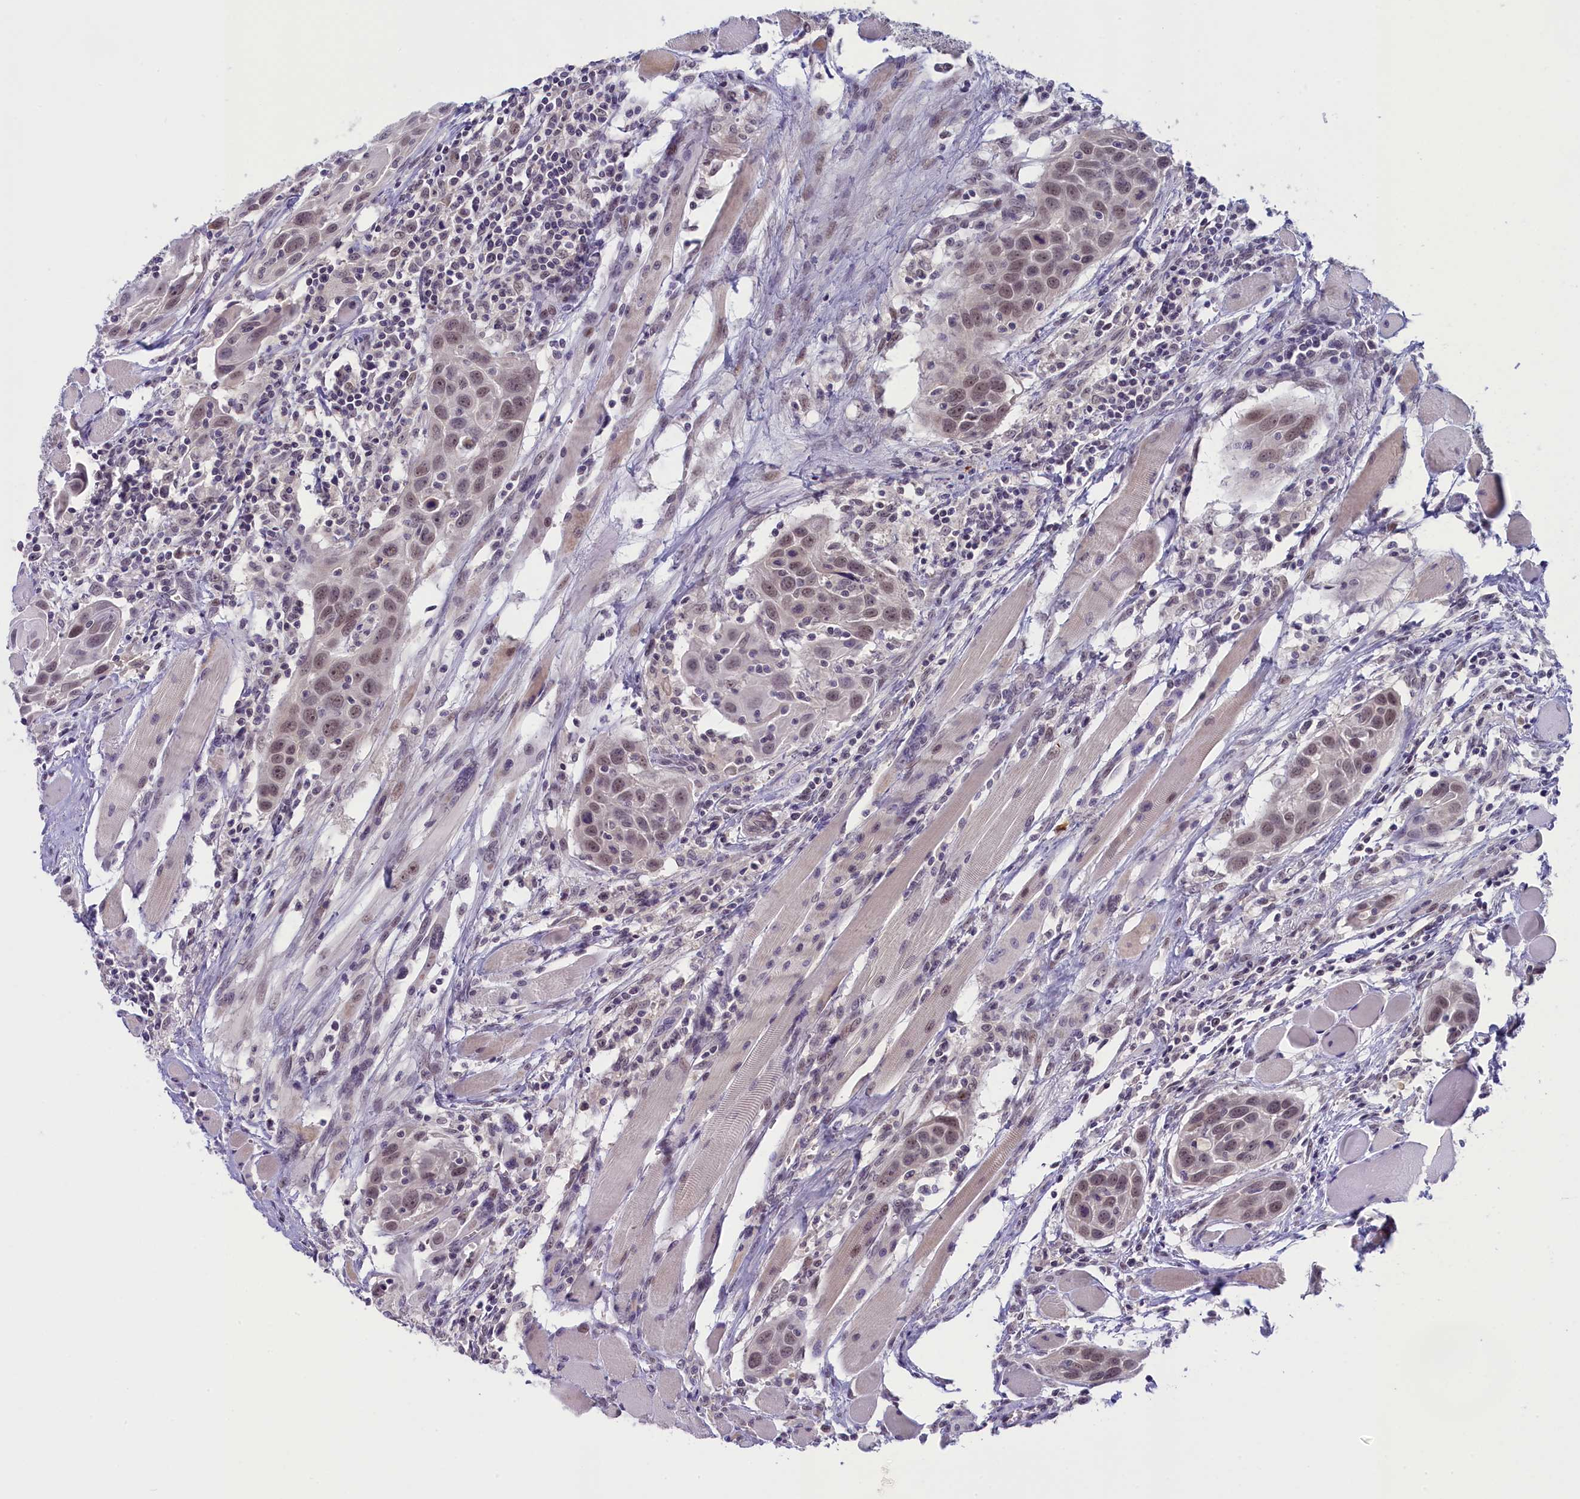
{"staining": {"intensity": "moderate", "quantity": ">75%", "location": "nuclear"}, "tissue": "head and neck cancer", "cell_type": "Tumor cells", "image_type": "cancer", "snomed": [{"axis": "morphology", "description": "Squamous cell carcinoma, NOS"}, {"axis": "topography", "description": "Oral tissue"}, {"axis": "topography", "description": "Head-Neck"}], "caption": "A brown stain labels moderate nuclear expression of a protein in head and neck cancer (squamous cell carcinoma) tumor cells.", "gene": "CRAMP1", "patient": {"sex": "female", "age": 50}}